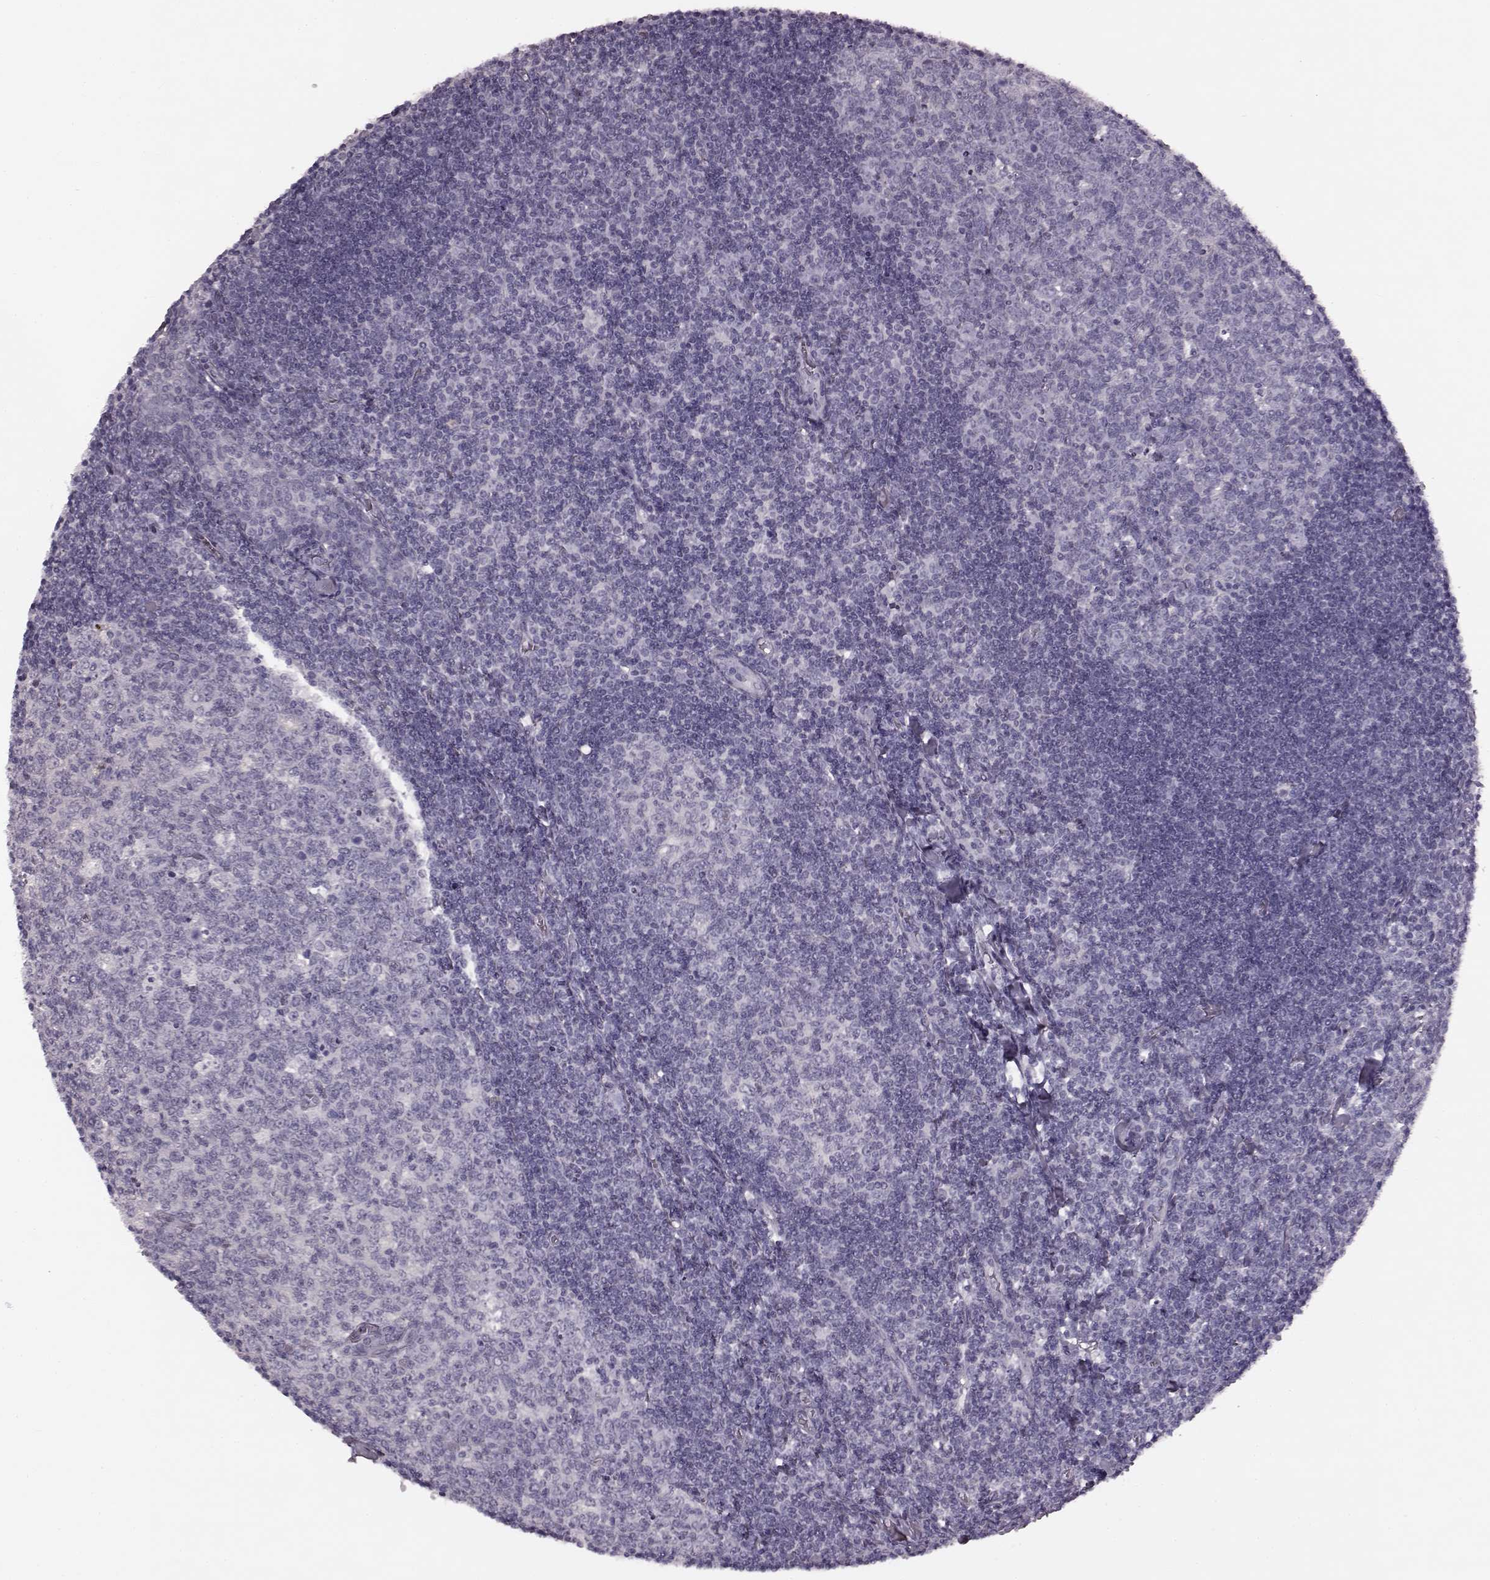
{"staining": {"intensity": "negative", "quantity": "none", "location": "none"}, "tissue": "tonsil", "cell_type": "Germinal center cells", "image_type": "normal", "snomed": [{"axis": "morphology", "description": "Normal tissue, NOS"}, {"axis": "topography", "description": "Tonsil"}], "caption": "This histopathology image is of normal tonsil stained with IHC to label a protein in brown with the nuclei are counter-stained blue. There is no expression in germinal center cells.", "gene": "TRPM1", "patient": {"sex": "female", "age": 12}}